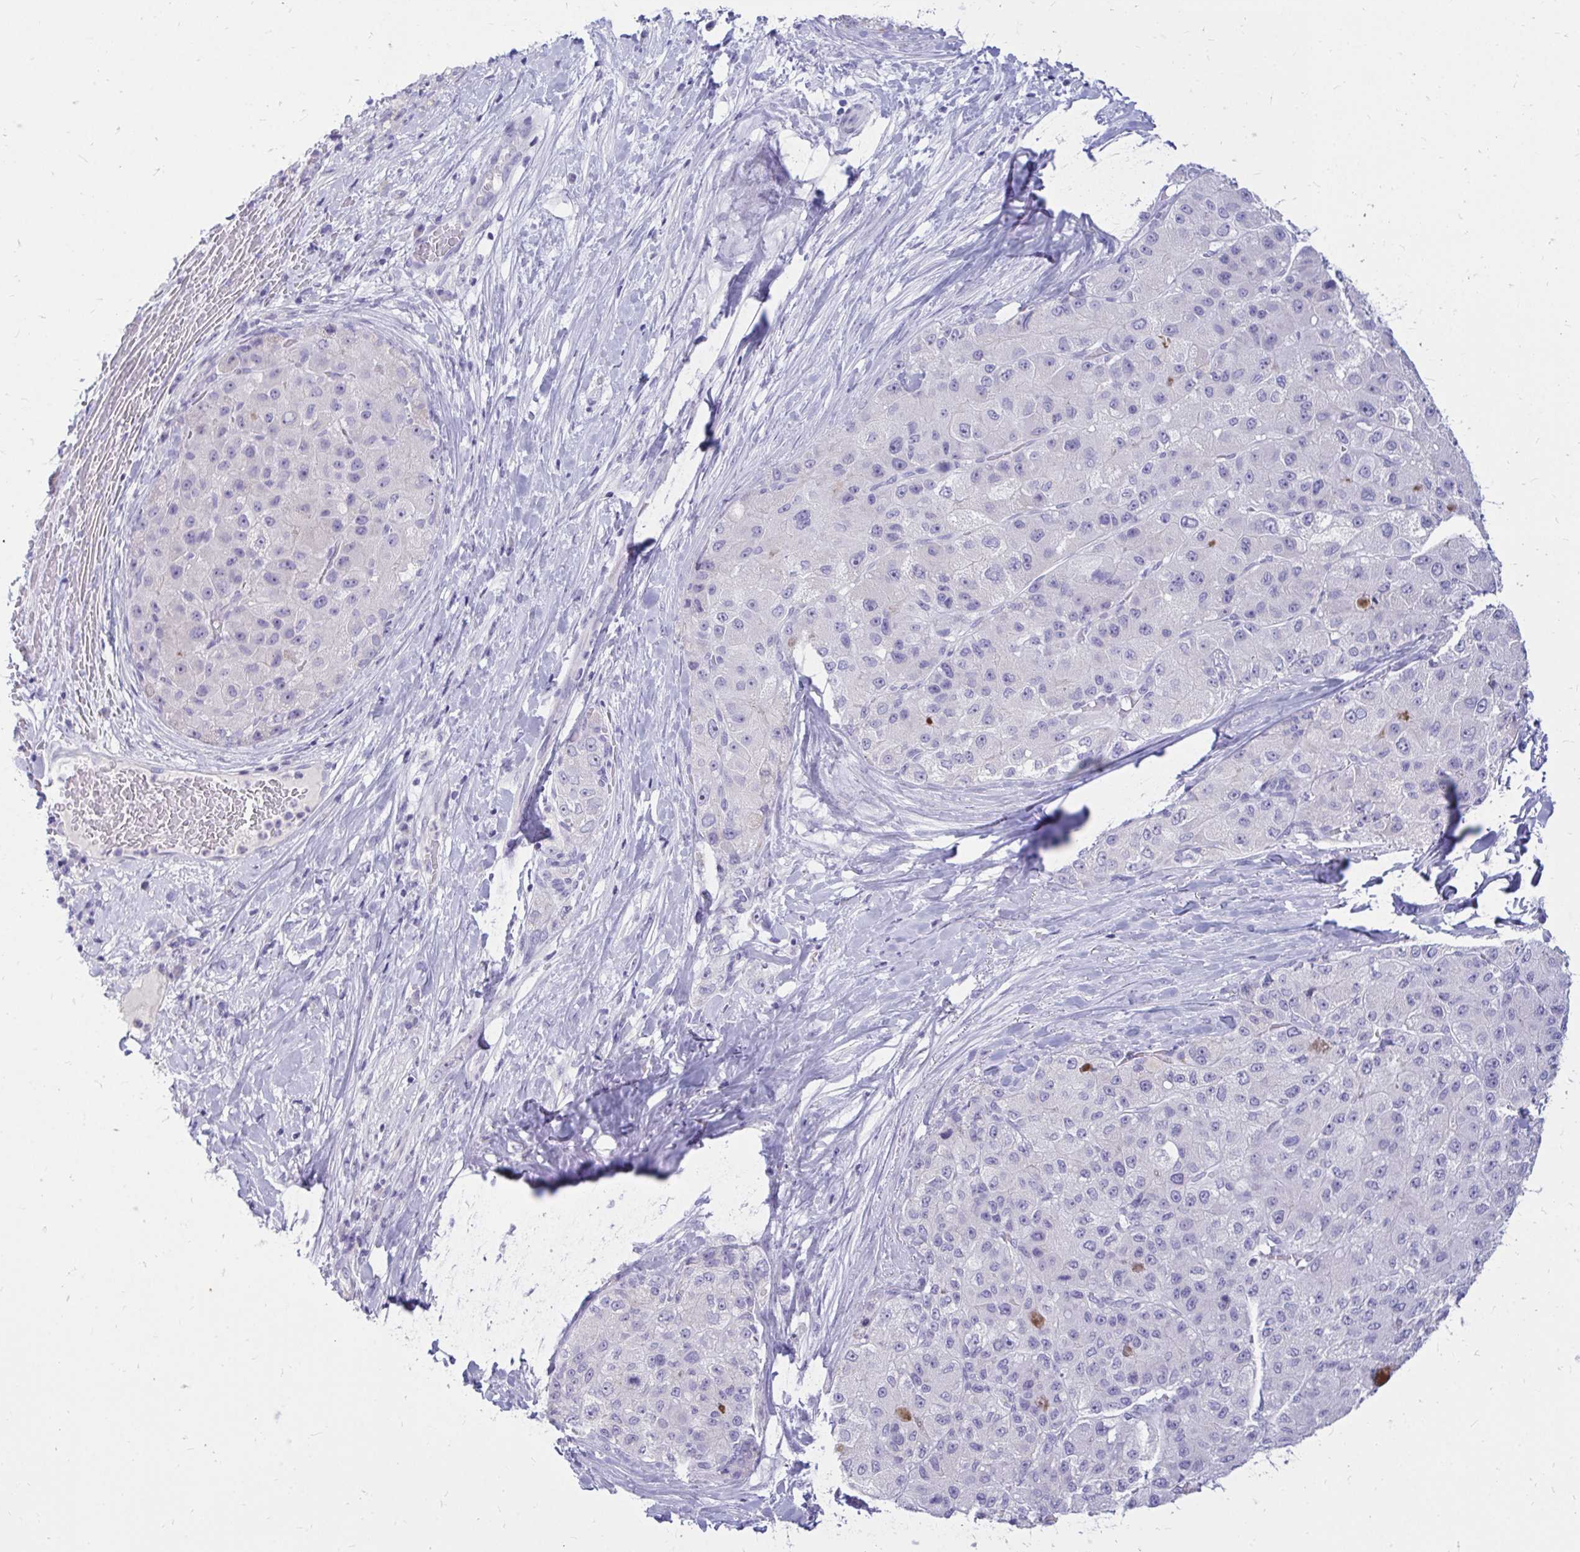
{"staining": {"intensity": "negative", "quantity": "none", "location": "none"}, "tissue": "liver cancer", "cell_type": "Tumor cells", "image_type": "cancer", "snomed": [{"axis": "morphology", "description": "Carcinoma, Hepatocellular, NOS"}, {"axis": "topography", "description": "Liver"}], "caption": "An immunohistochemistry histopathology image of liver cancer is shown. There is no staining in tumor cells of liver cancer.", "gene": "NANOGNB", "patient": {"sex": "male", "age": 80}}